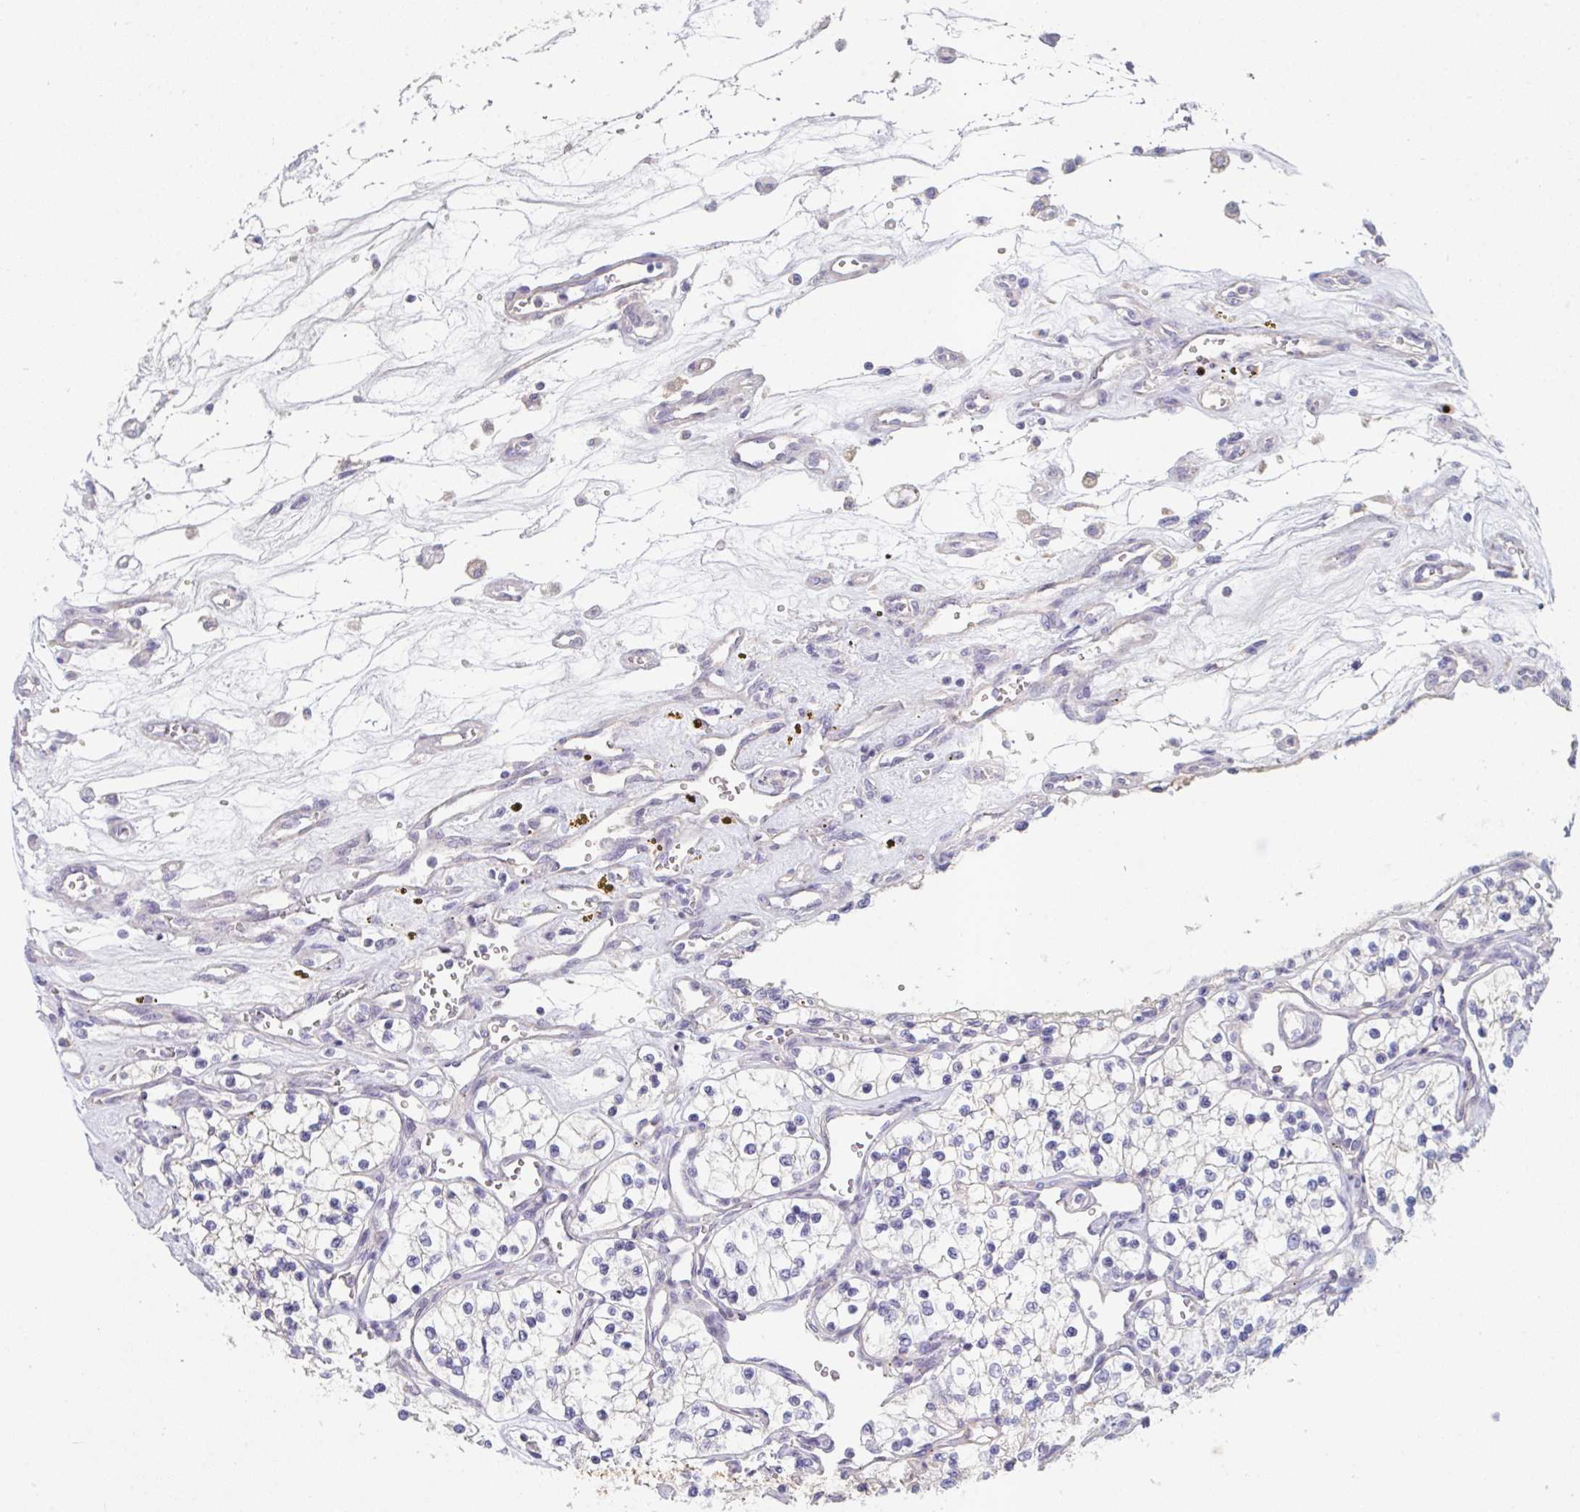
{"staining": {"intensity": "negative", "quantity": "none", "location": "none"}, "tissue": "renal cancer", "cell_type": "Tumor cells", "image_type": "cancer", "snomed": [{"axis": "morphology", "description": "Adenocarcinoma, NOS"}, {"axis": "topography", "description": "Kidney"}], "caption": "An image of human renal cancer (adenocarcinoma) is negative for staining in tumor cells.", "gene": "HGFAC", "patient": {"sex": "female", "age": 69}}